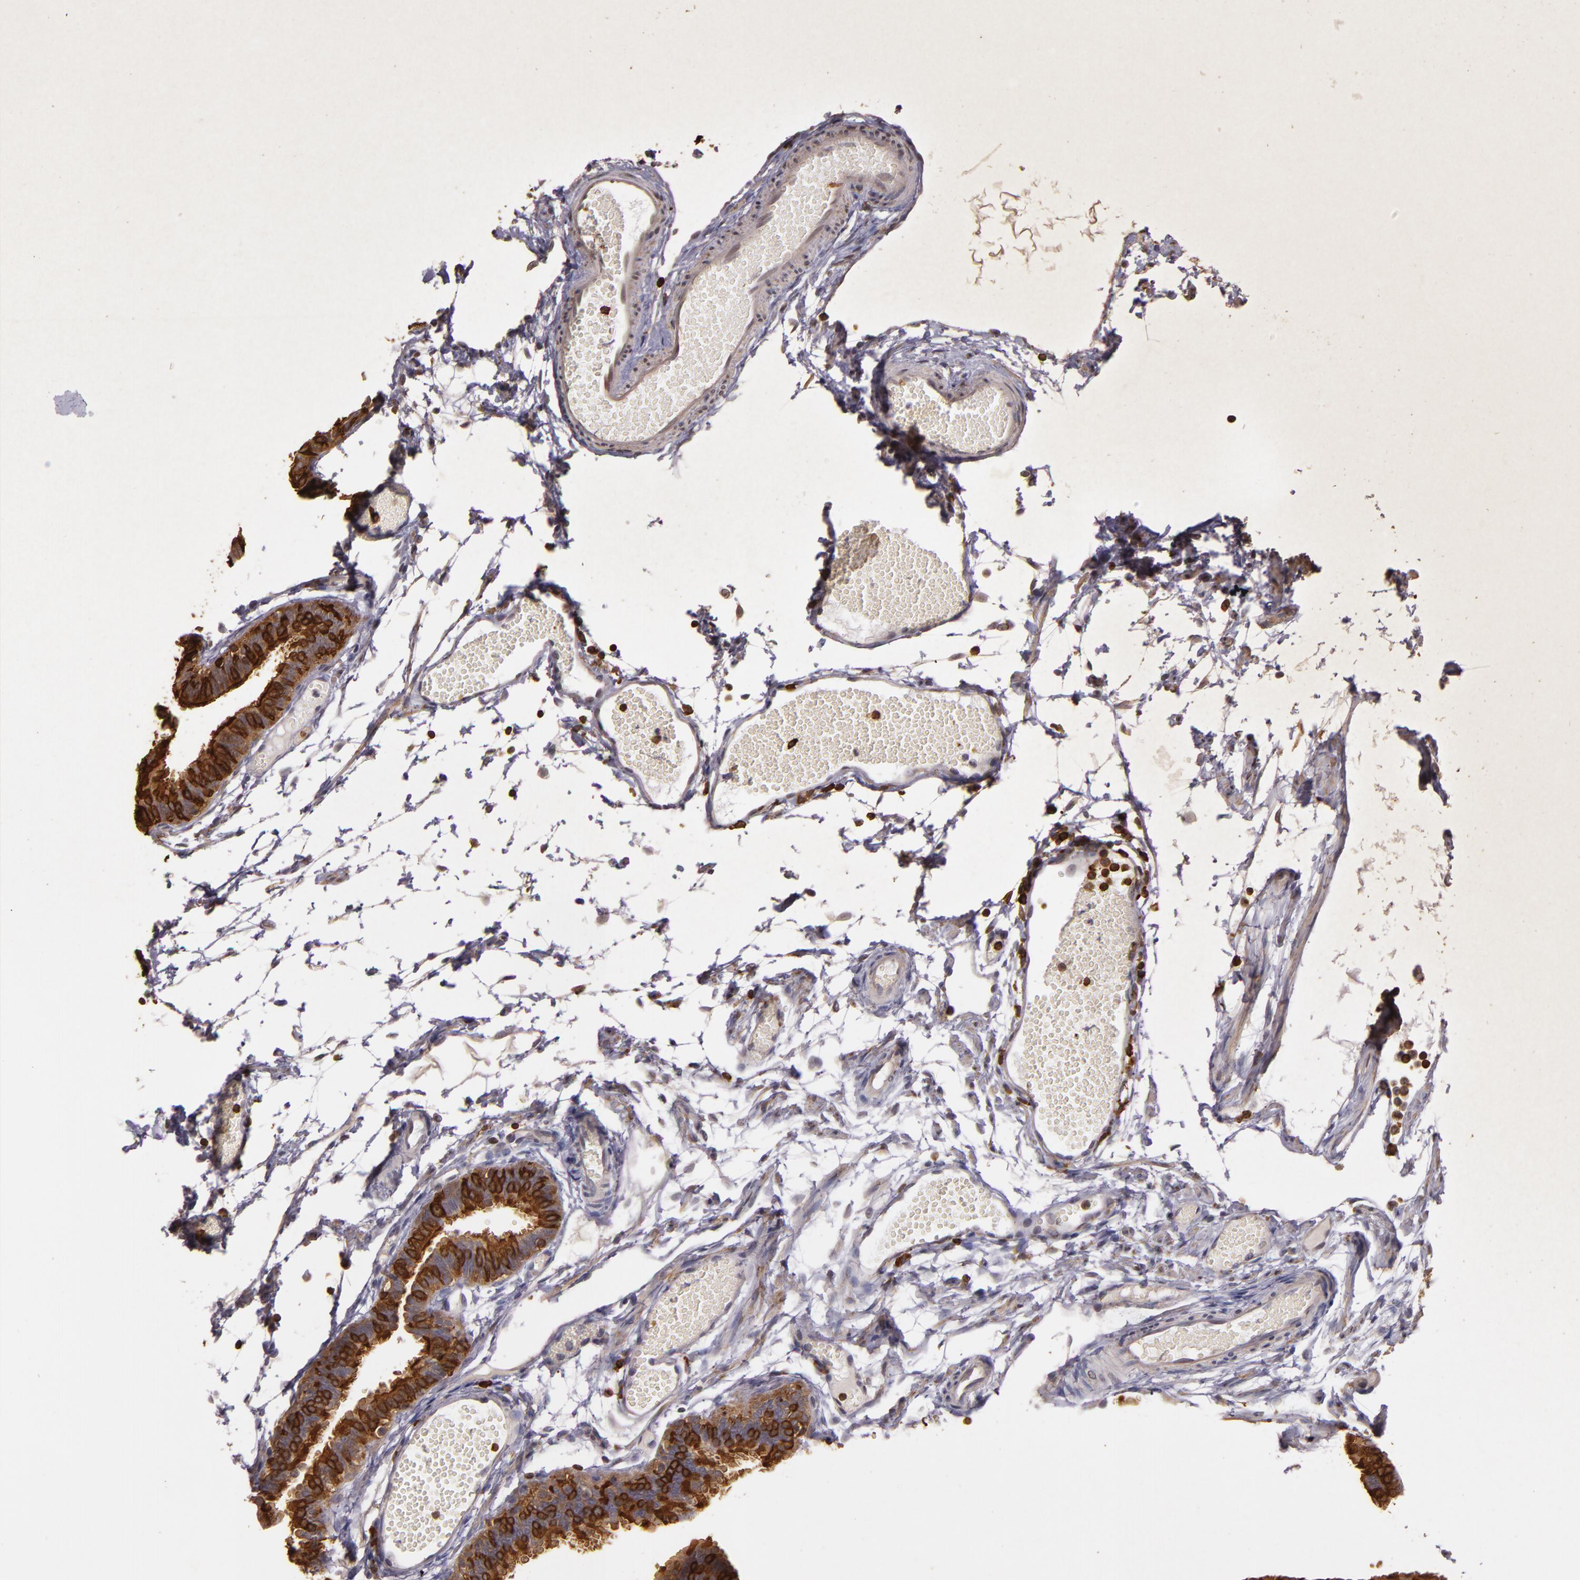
{"staining": {"intensity": "strong", "quantity": "25%-75%", "location": "cytoplasmic/membranous"}, "tissue": "fallopian tube", "cell_type": "Glandular cells", "image_type": "normal", "snomed": [{"axis": "morphology", "description": "Normal tissue, NOS"}, {"axis": "topography", "description": "Fallopian tube"}], "caption": "IHC photomicrograph of unremarkable human fallopian tube stained for a protein (brown), which demonstrates high levels of strong cytoplasmic/membranous expression in about 25%-75% of glandular cells.", "gene": "SLC9A3R1", "patient": {"sex": "female", "age": 29}}